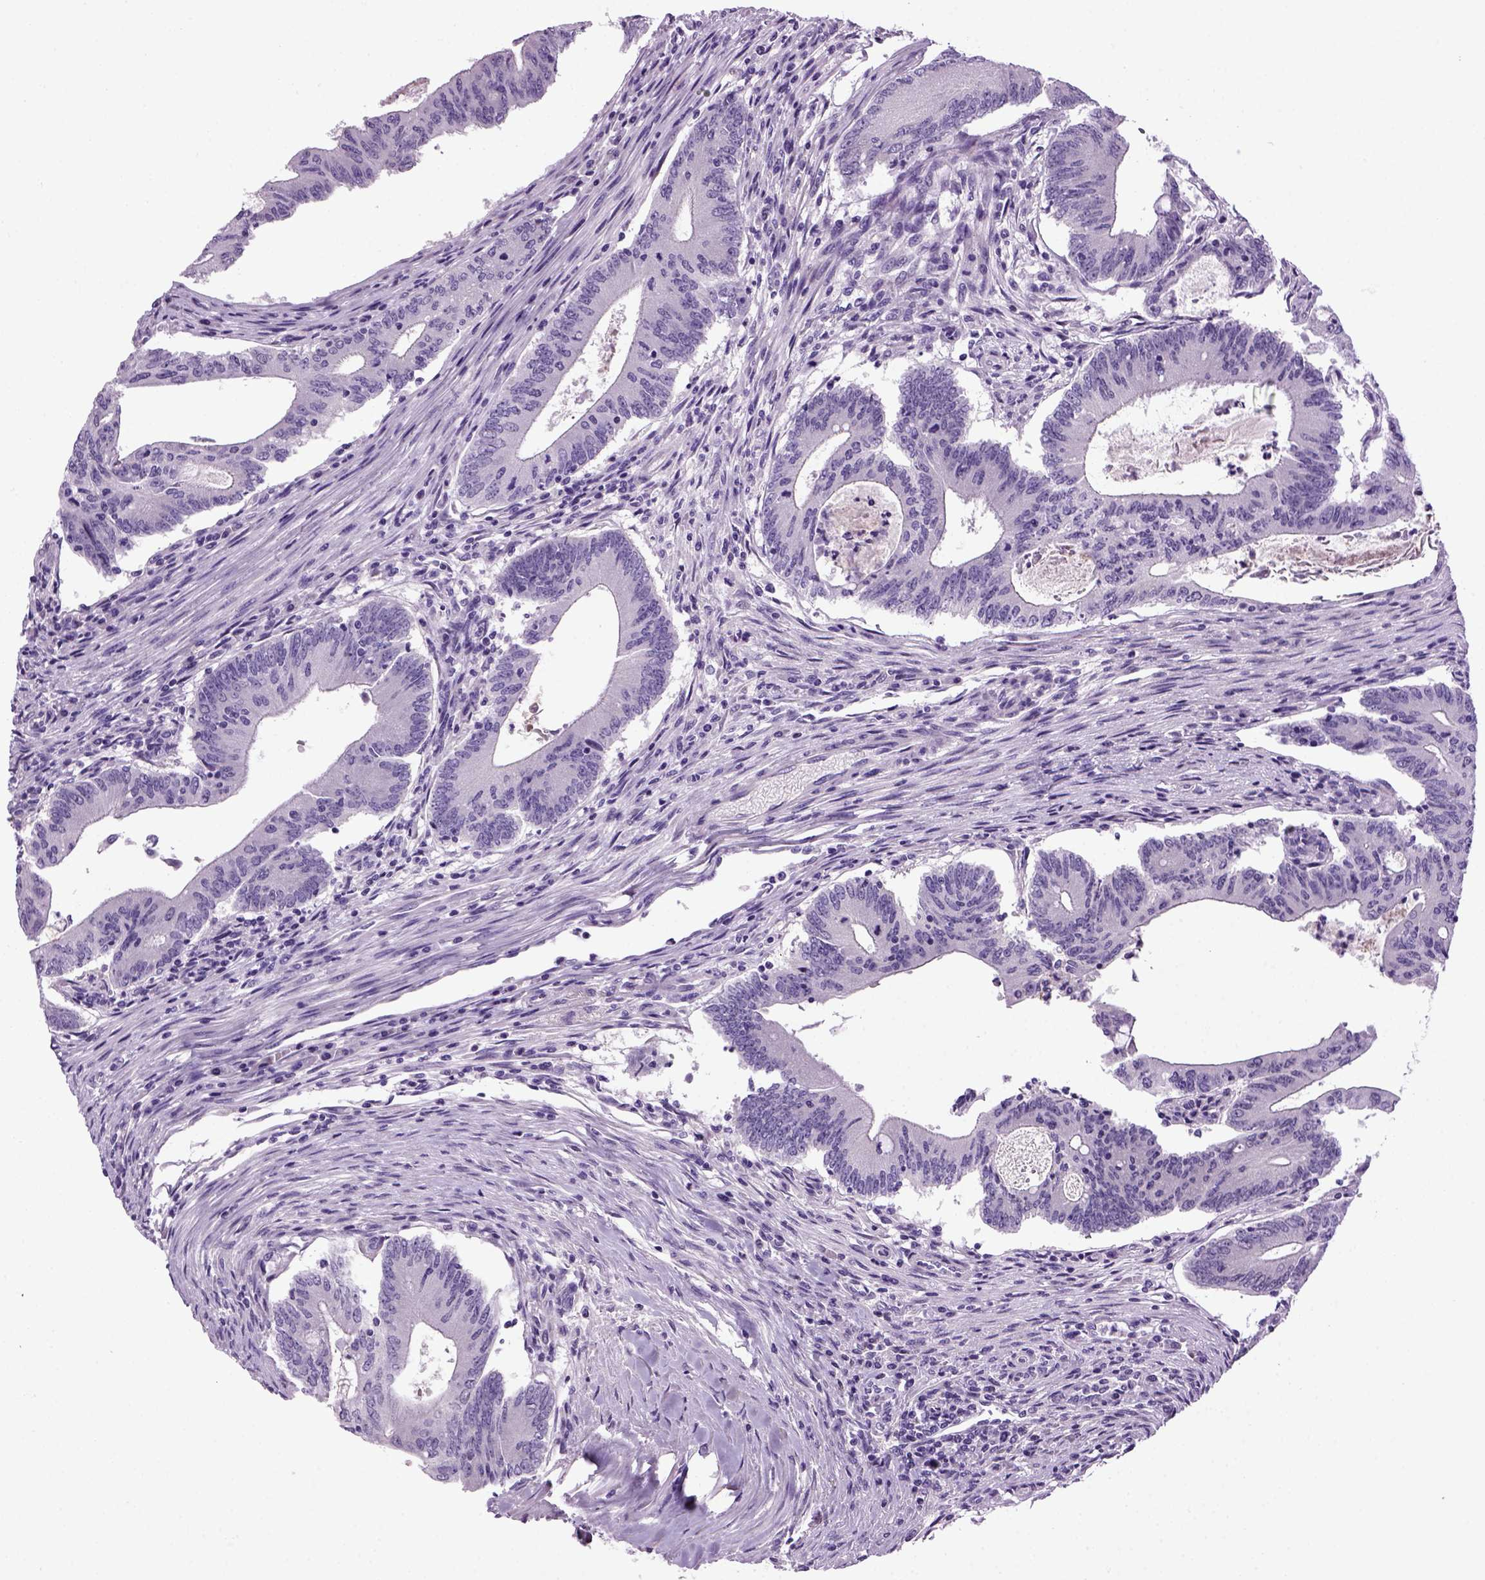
{"staining": {"intensity": "negative", "quantity": "none", "location": "none"}, "tissue": "colorectal cancer", "cell_type": "Tumor cells", "image_type": "cancer", "snomed": [{"axis": "morphology", "description": "Adenocarcinoma, NOS"}, {"axis": "topography", "description": "Colon"}], "caption": "IHC of human colorectal cancer shows no expression in tumor cells.", "gene": "HMCN2", "patient": {"sex": "female", "age": 70}}